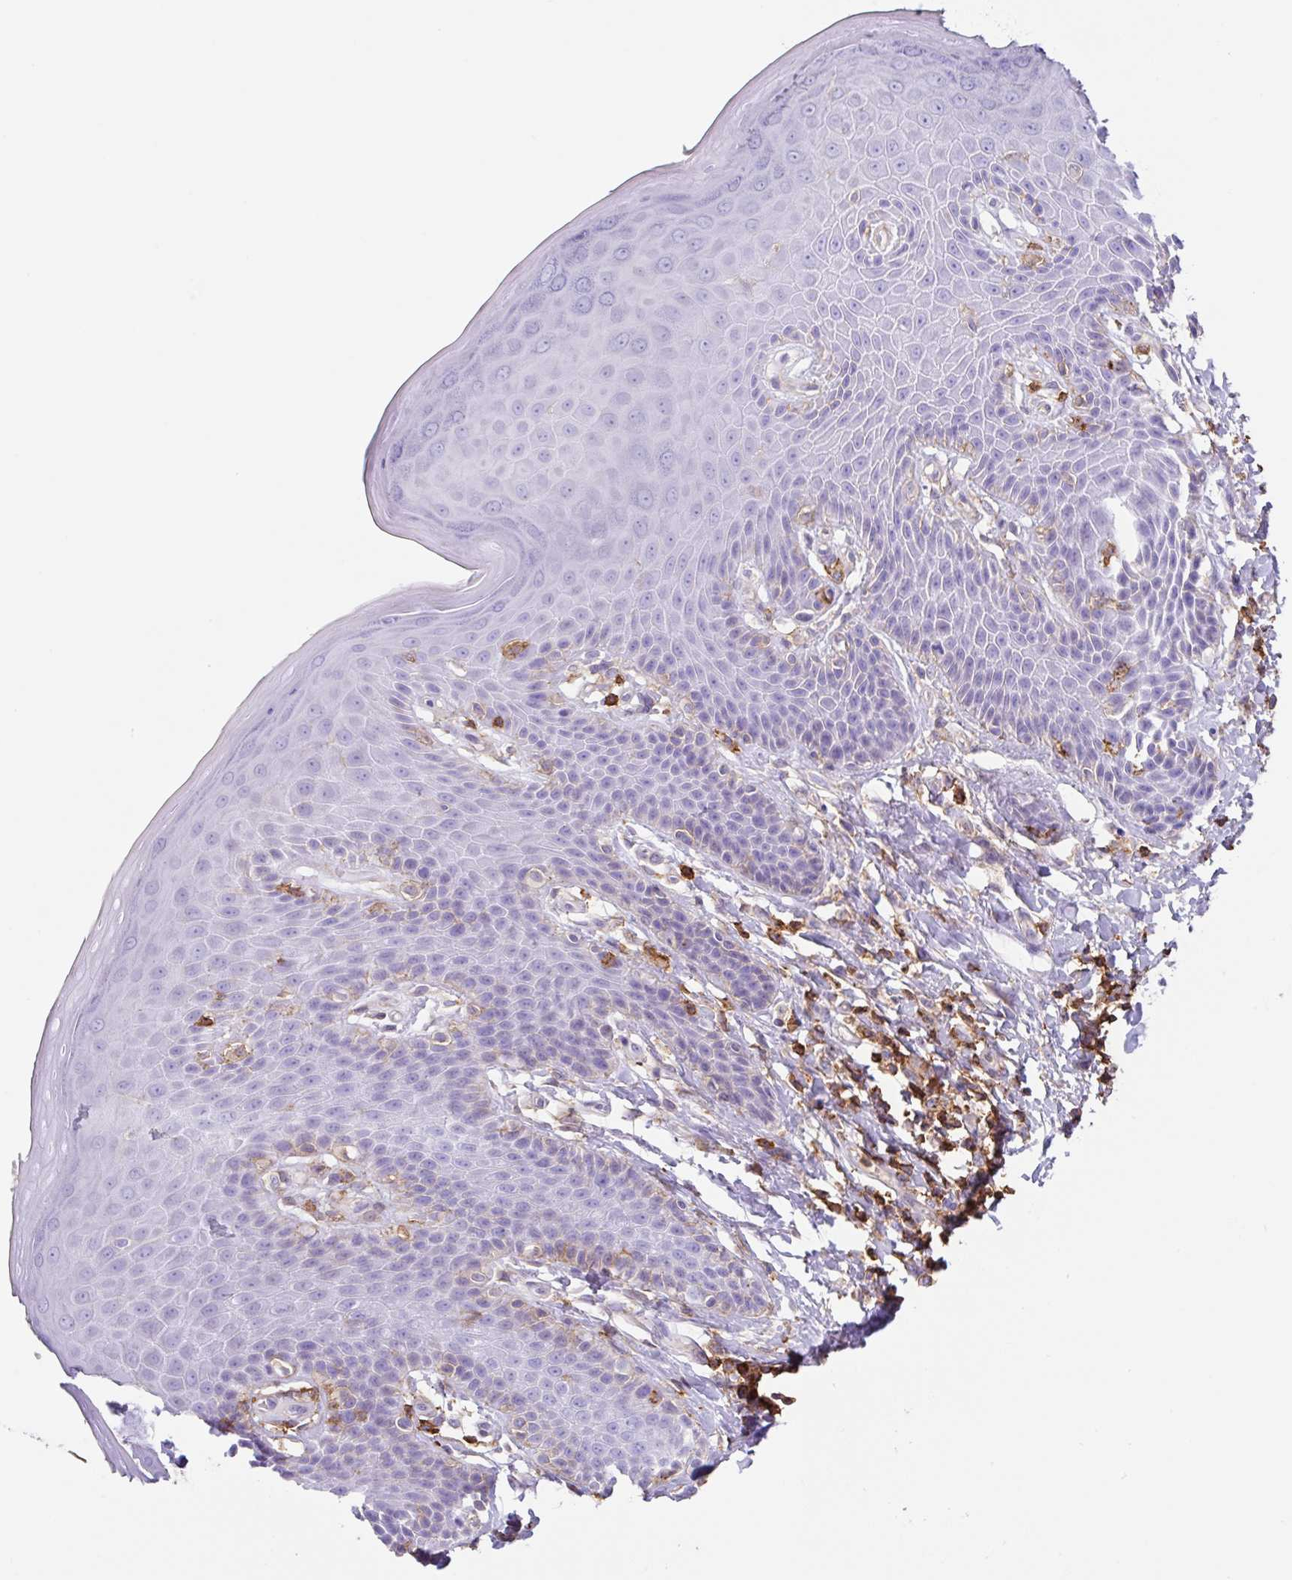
{"staining": {"intensity": "negative", "quantity": "none", "location": "none"}, "tissue": "skin", "cell_type": "Epidermal cells", "image_type": "normal", "snomed": [{"axis": "morphology", "description": "Normal tissue, NOS"}, {"axis": "topography", "description": "Peripheral nerve tissue"}], "caption": "Immunohistochemical staining of benign human skin shows no significant staining in epidermal cells.", "gene": "MTTP", "patient": {"sex": "male", "age": 51}}